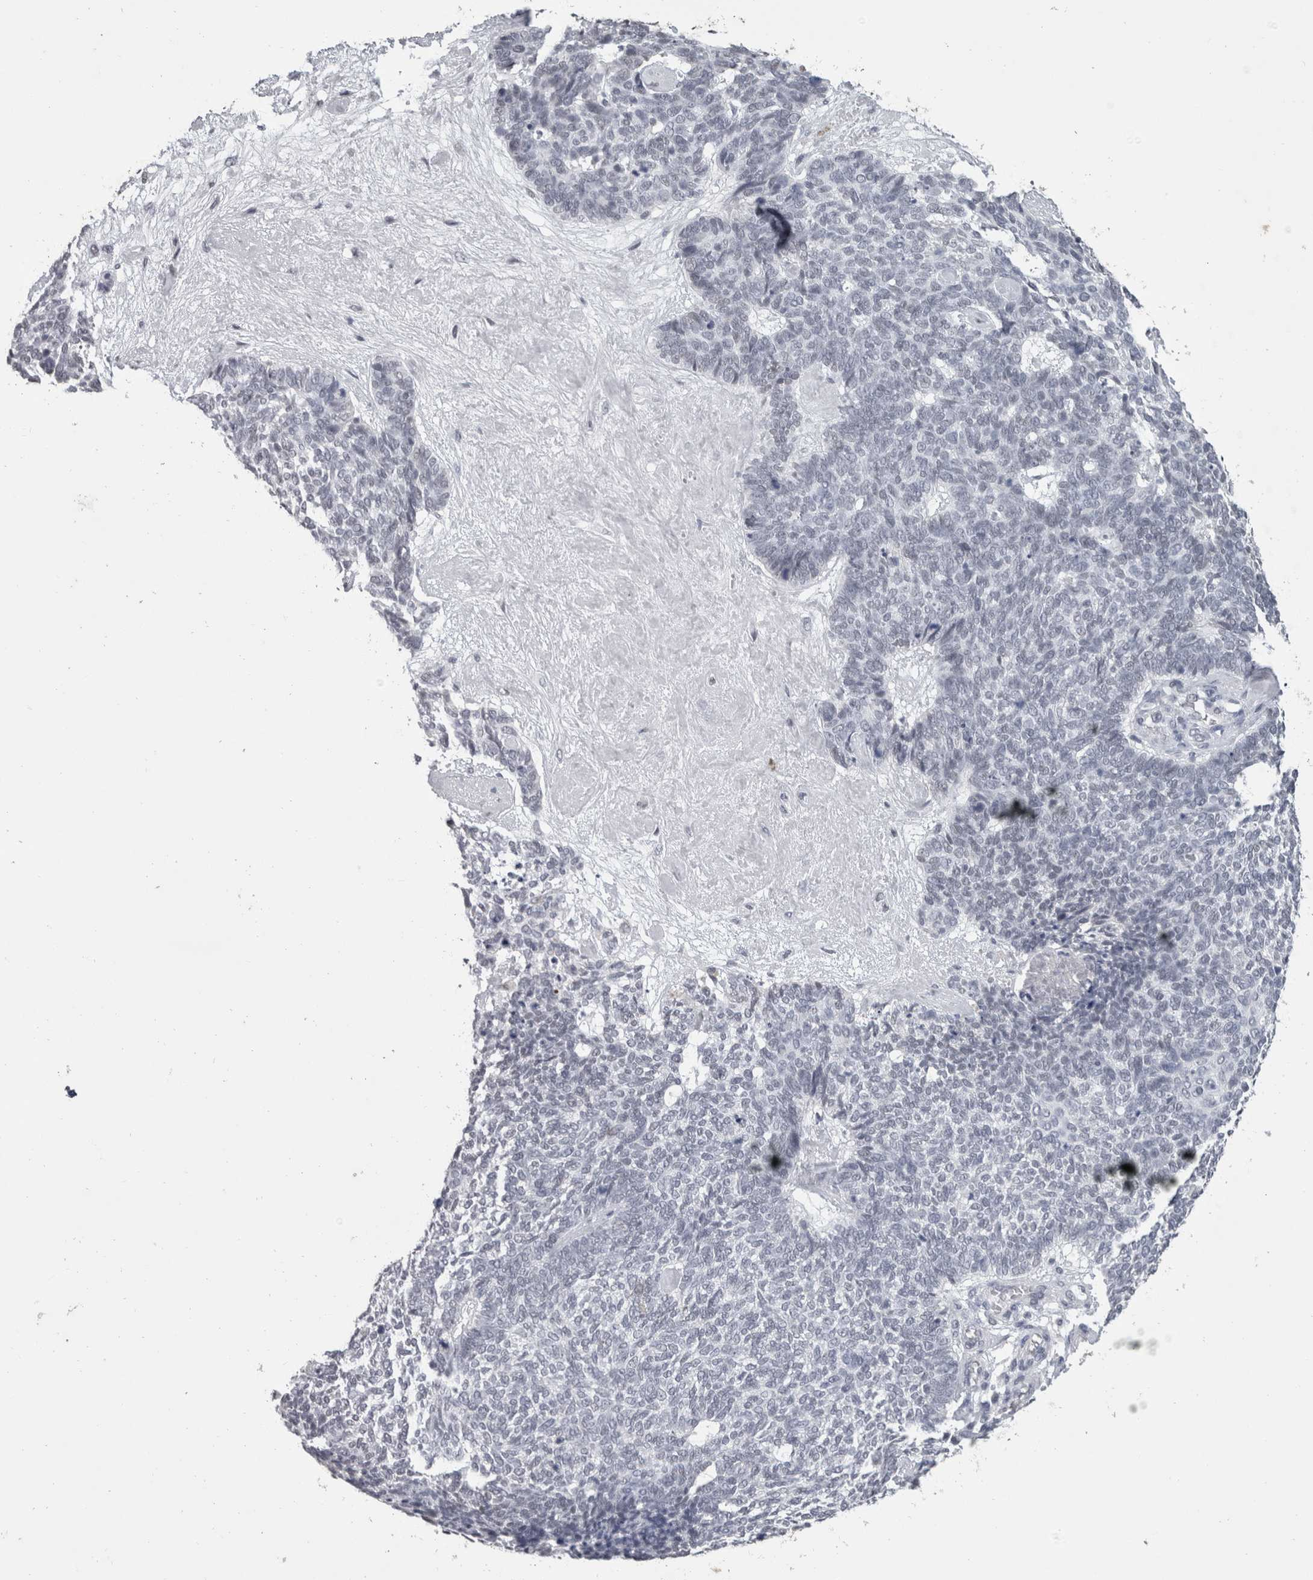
{"staining": {"intensity": "negative", "quantity": "none", "location": "none"}, "tissue": "skin cancer", "cell_type": "Tumor cells", "image_type": "cancer", "snomed": [{"axis": "morphology", "description": "Basal cell carcinoma"}, {"axis": "topography", "description": "Skin"}], "caption": "Micrograph shows no significant protein expression in tumor cells of basal cell carcinoma (skin).", "gene": "DDX17", "patient": {"sex": "female", "age": 84}}